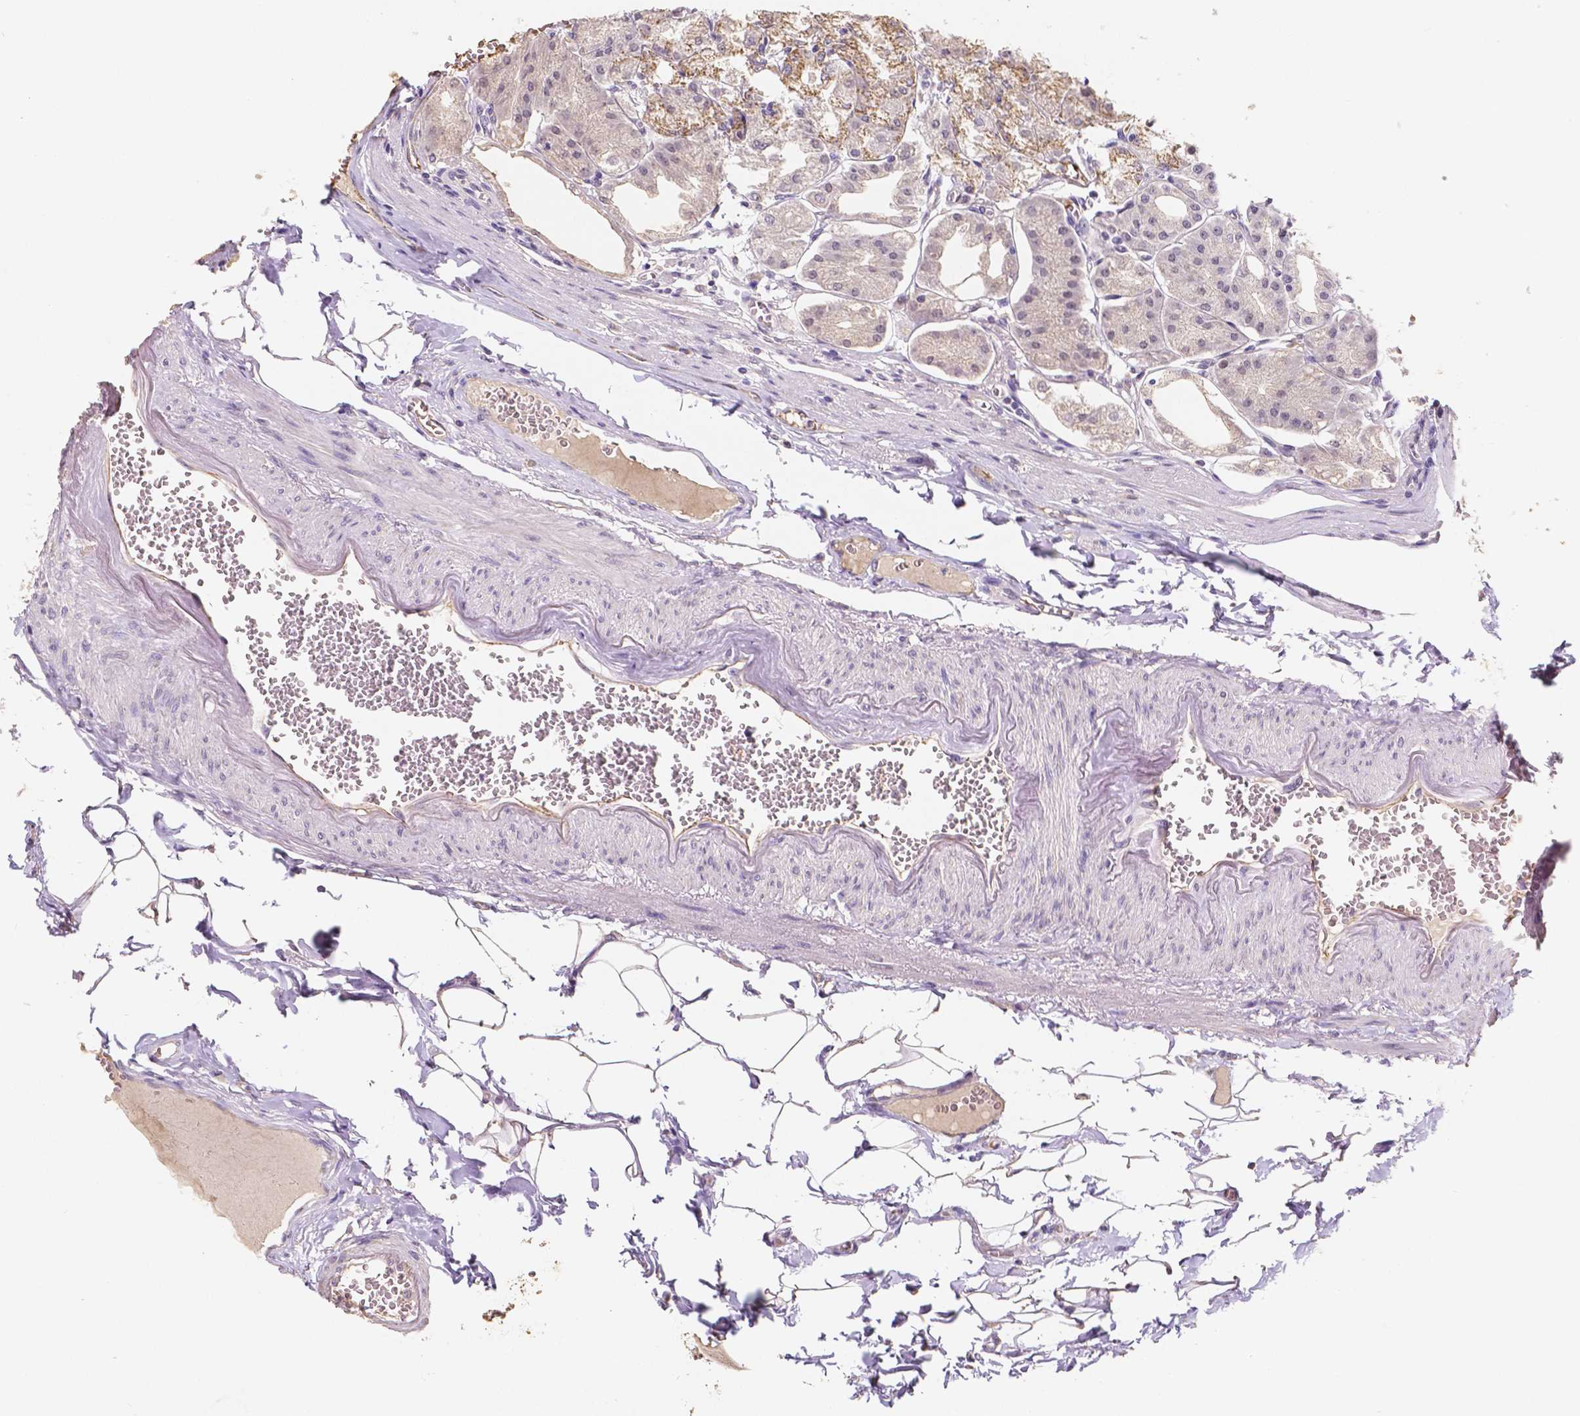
{"staining": {"intensity": "weak", "quantity": "25%-75%", "location": "cytoplasmic/membranous"}, "tissue": "stomach", "cell_type": "Glandular cells", "image_type": "normal", "snomed": [{"axis": "morphology", "description": "Normal tissue, NOS"}, {"axis": "topography", "description": "Stomach, lower"}], "caption": "Stomach was stained to show a protein in brown. There is low levels of weak cytoplasmic/membranous expression in approximately 25%-75% of glandular cells. (DAB IHC, brown staining for protein, blue staining for nuclei).", "gene": "ELAVL2", "patient": {"sex": "male", "age": 71}}